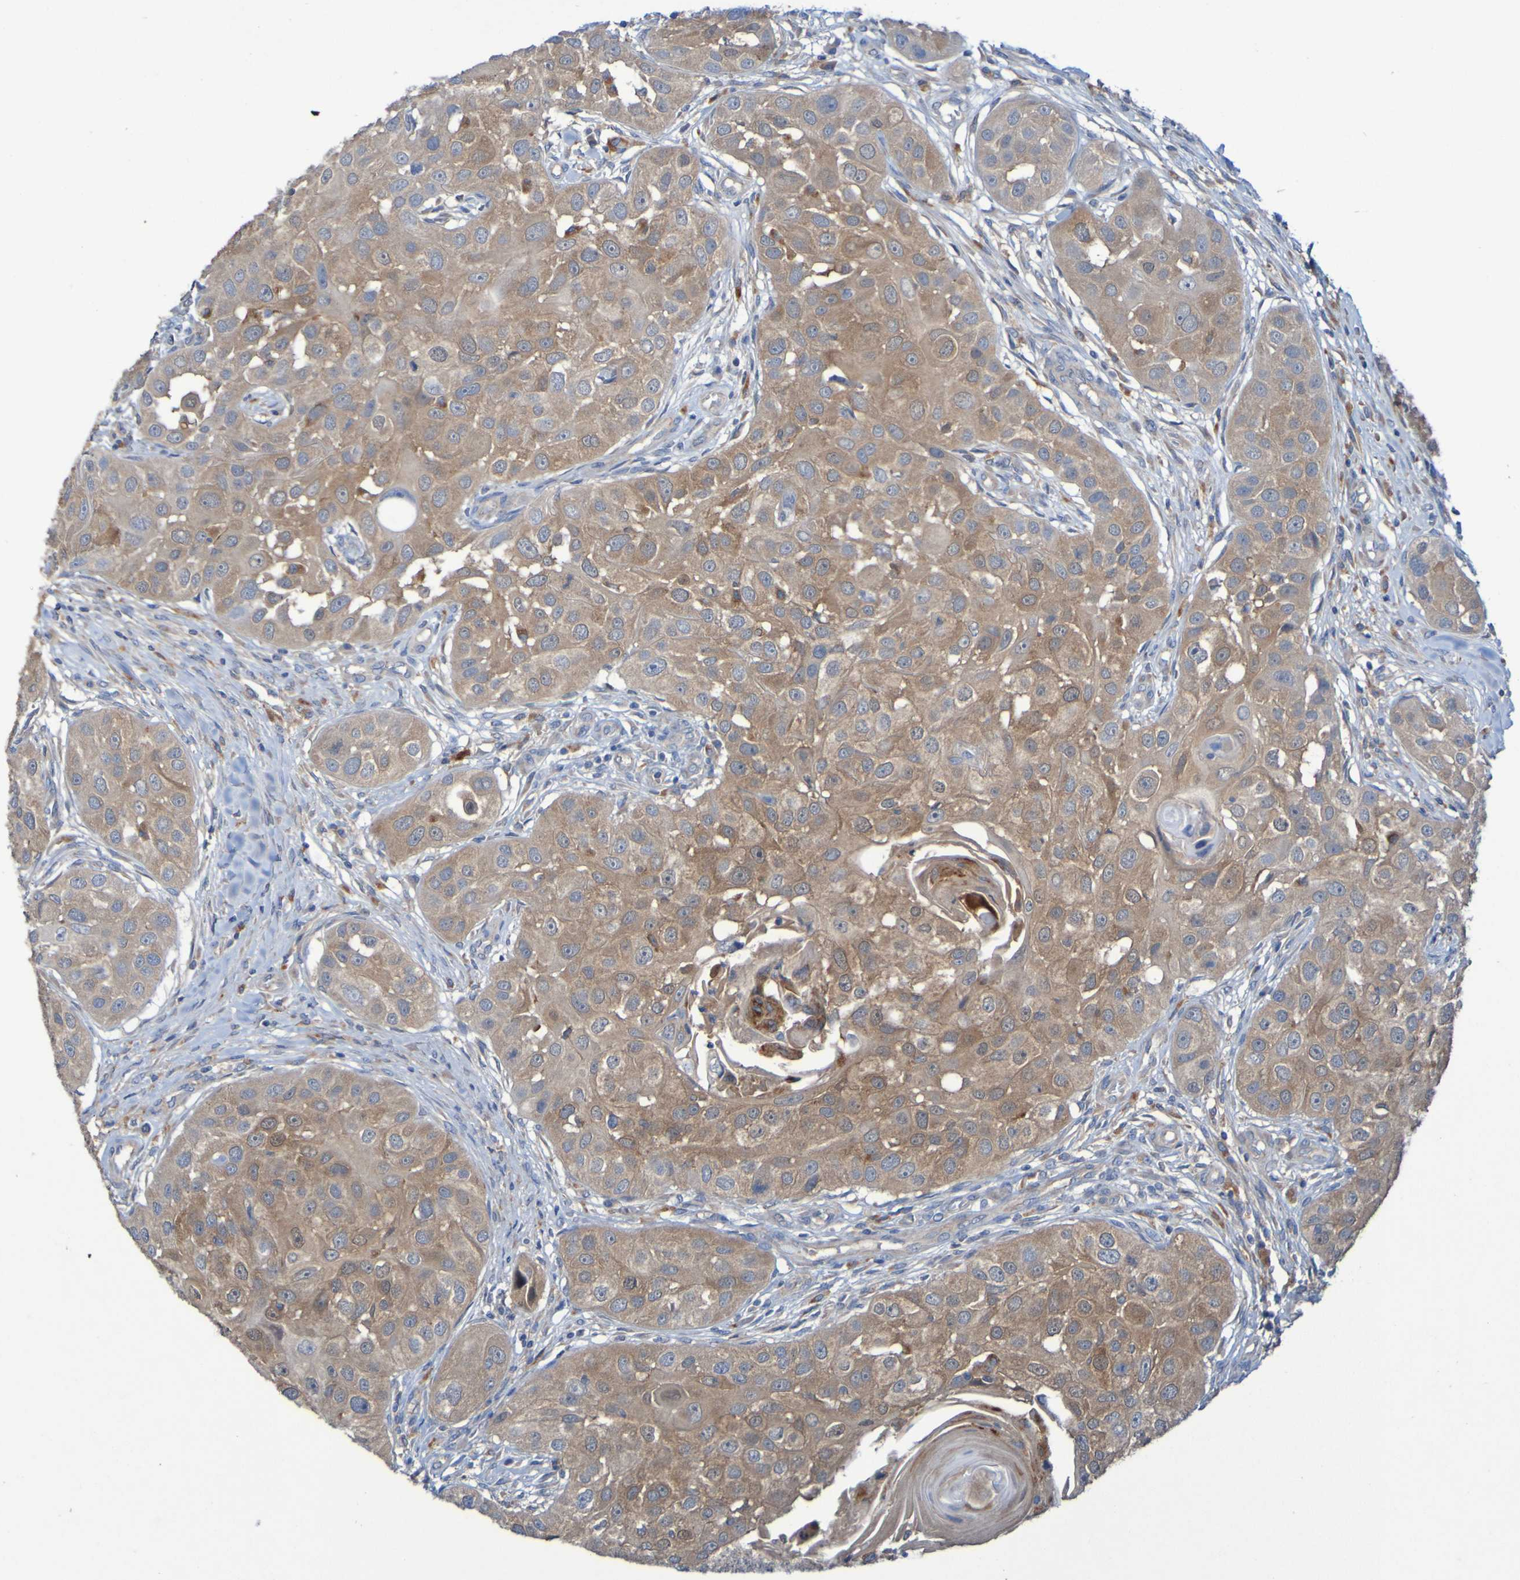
{"staining": {"intensity": "moderate", "quantity": ">75%", "location": "cytoplasmic/membranous"}, "tissue": "head and neck cancer", "cell_type": "Tumor cells", "image_type": "cancer", "snomed": [{"axis": "morphology", "description": "Normal tissue, NOS"}, {"axis": "morphology", "description": "Squamous cell carcinoma, NOS"}, {"axis": "topography", "description": "Skeletal muscle"}, {"axis": "topography", "description": "Head-Neck"}], "caption": "The micrograph shows a brown stain indicating the presence of a protein in the cytoplasmic/membranous of tumor cells in head and neck cancer (squamous cell carcinoma).", "gene": "ARHGEF16", "patient": {"sex": "male", "age": 51}}